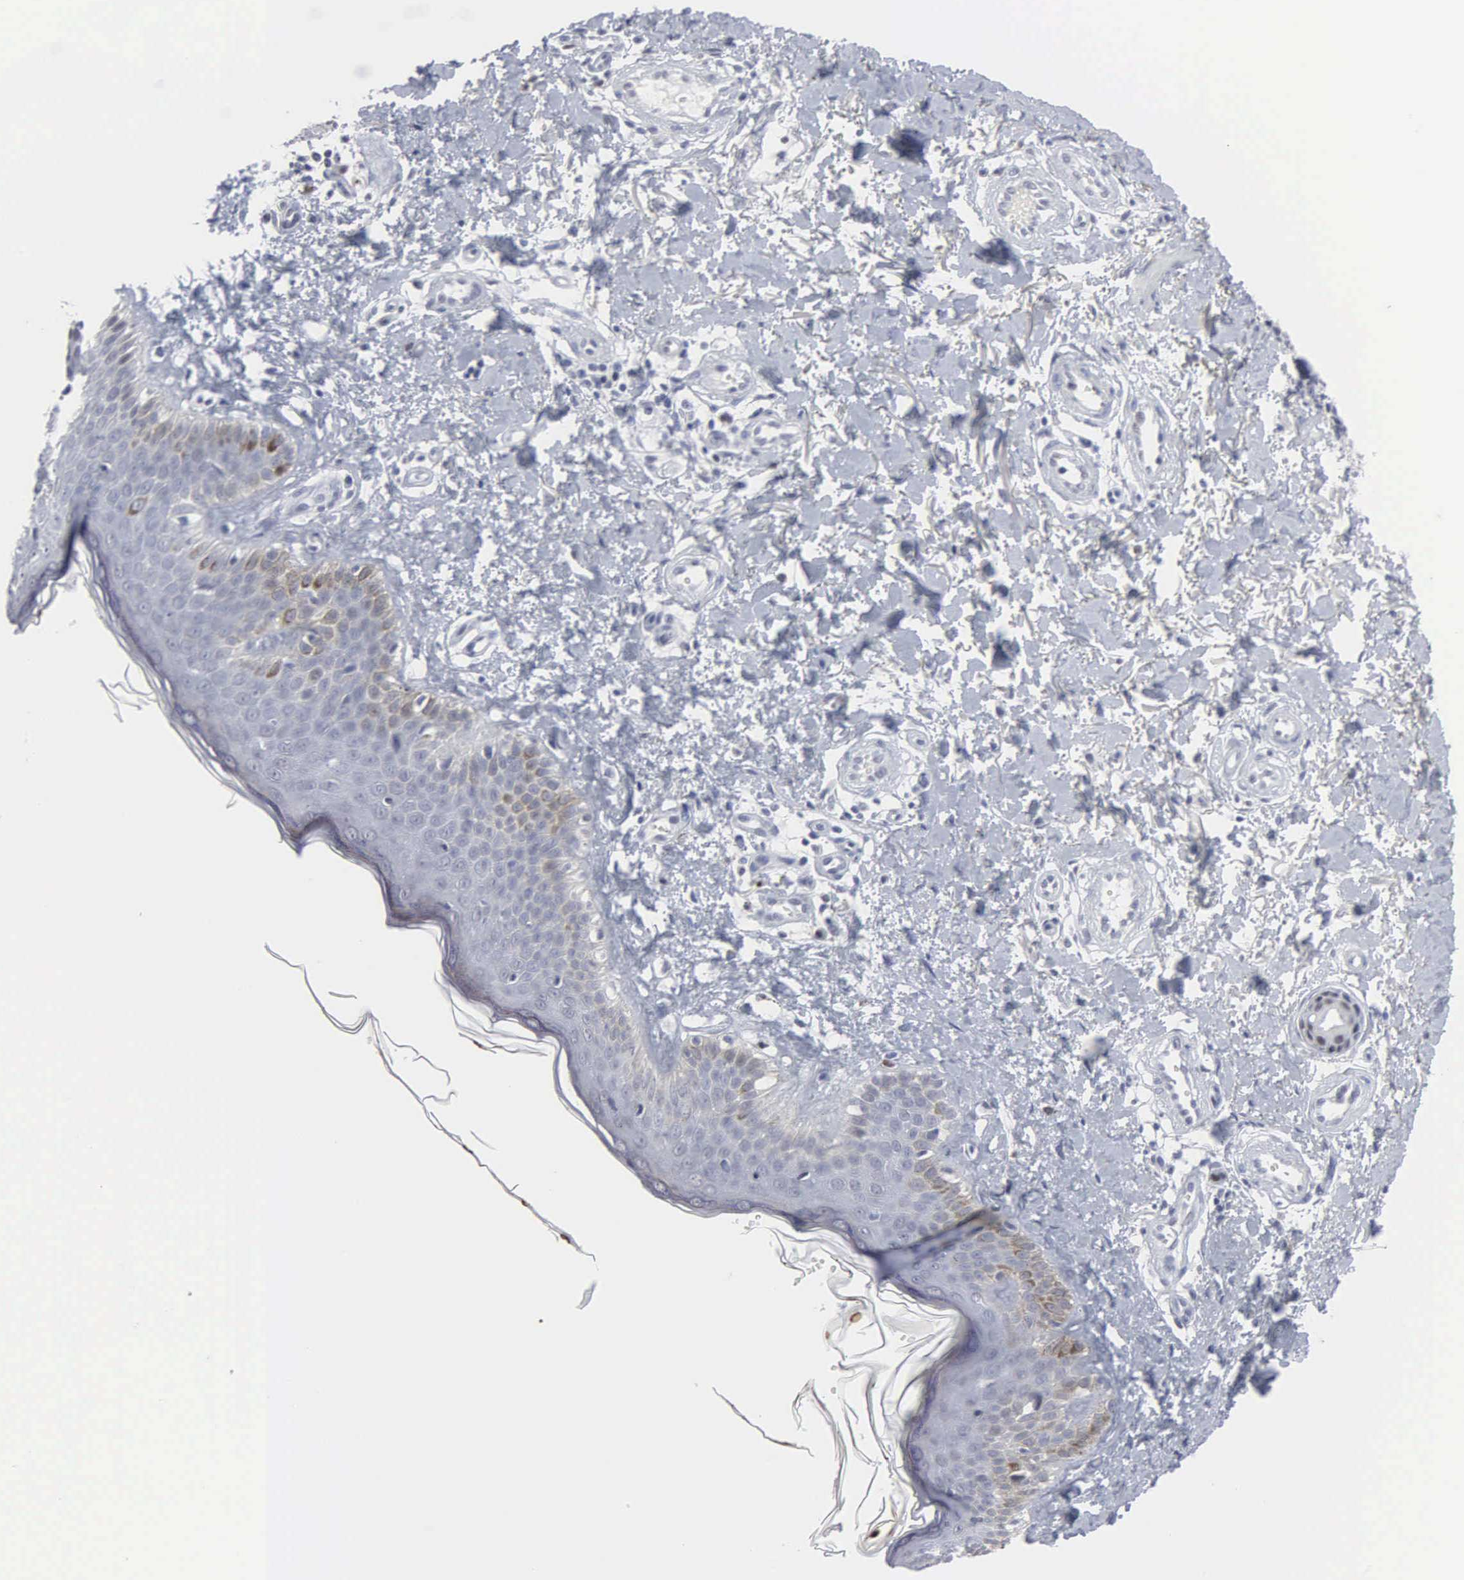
{"staining": {"intensity": "negative", "quantity": "none", "location": "none"}, "tissue": "melanoma", "cell_type": "Tumor cells", "image_type": "cancer", "snomed": [{"axis": "morphology", "description": "Malignant melanoma, NOS"}, {"axis": "topography", "description": "Skin"}], "caption": "Immunohistochemistry histopathology image of neoplastic tissue: human melanoma stained with DAB reveals no significant protein positivity in tumor cells.", "gene": "SPIN3", "patient": {"sex": "male", "age": 49}}